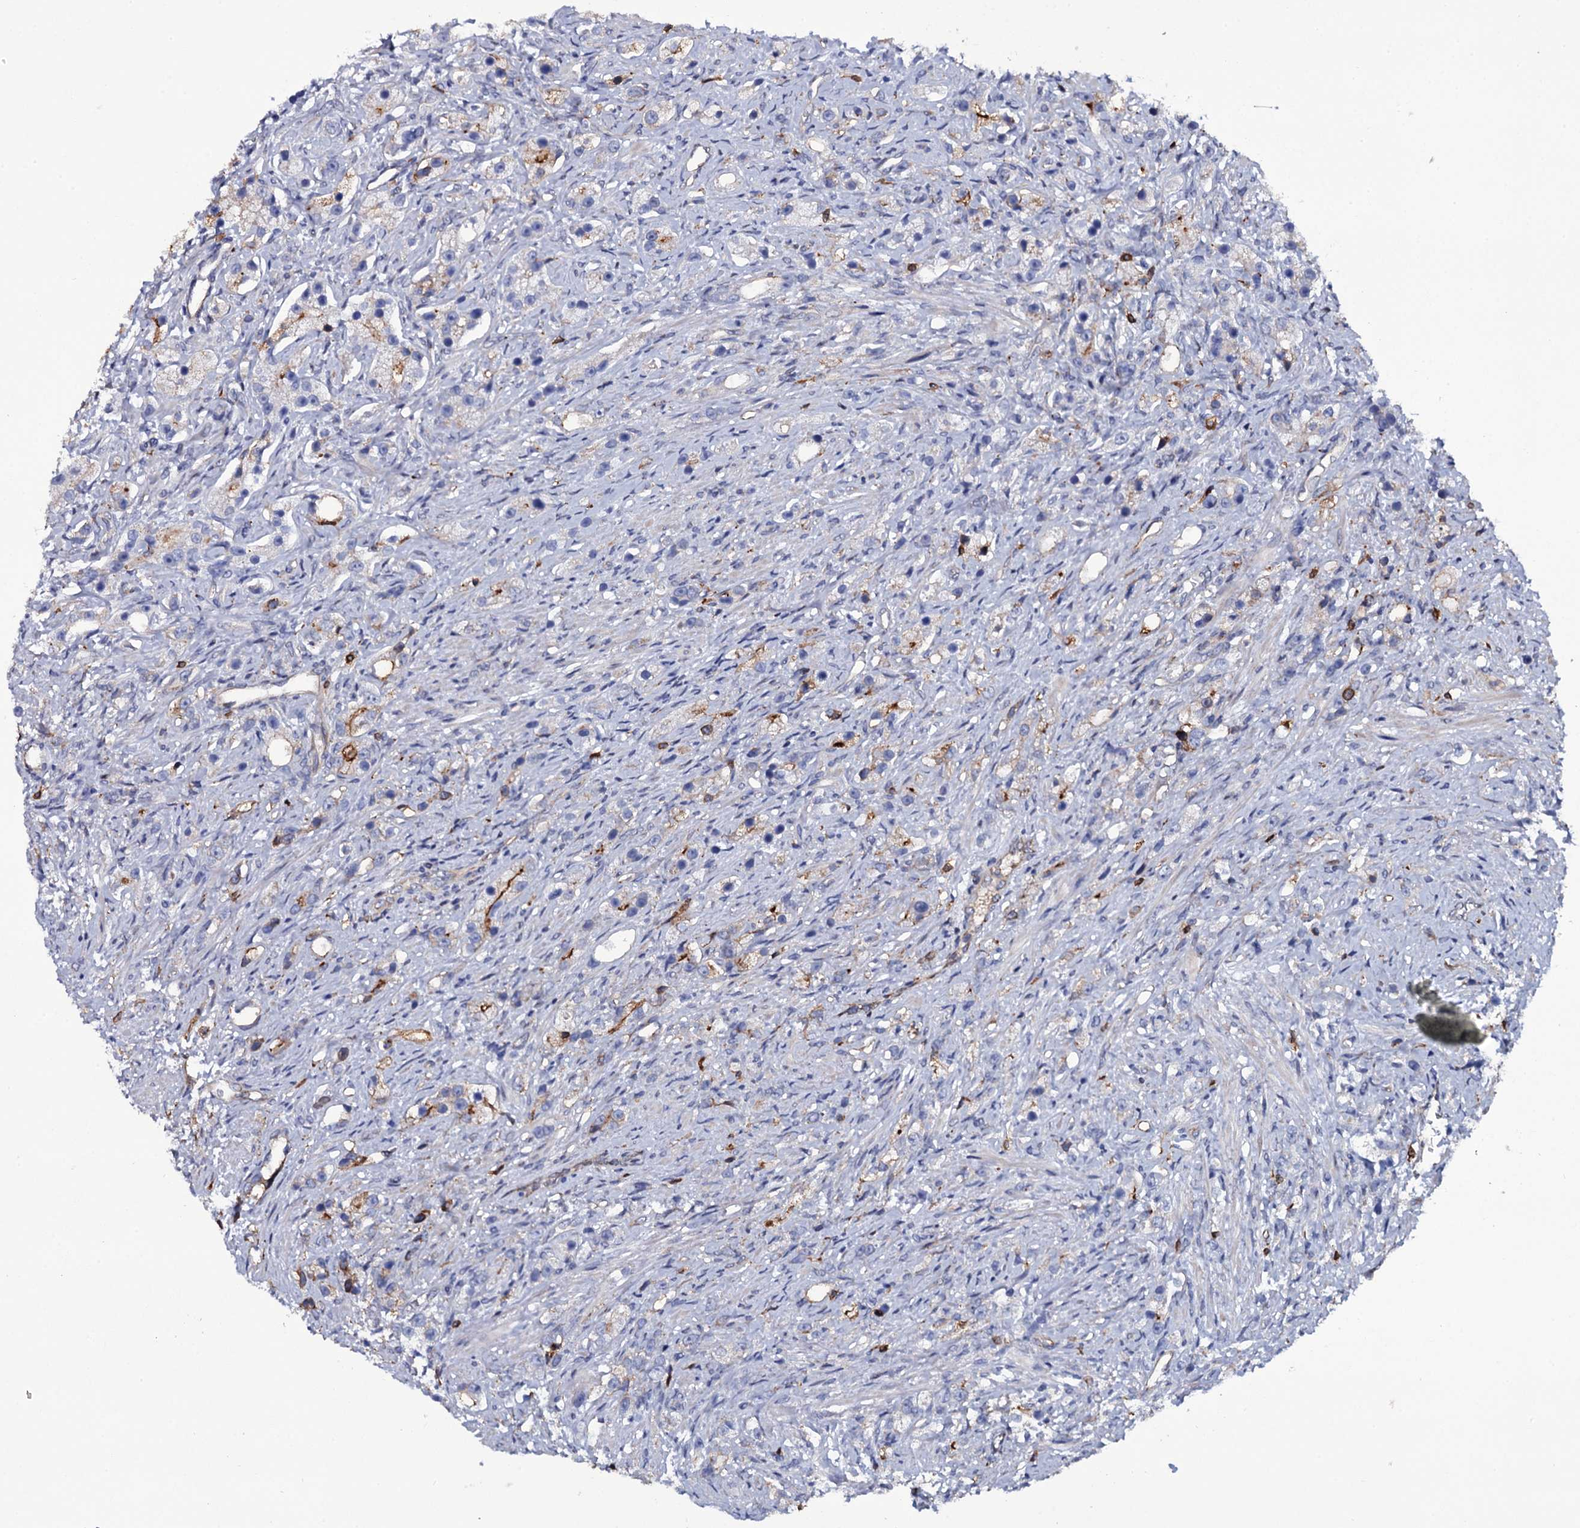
{"staining": {"intensity": "negative", "quantity": "none", "location": "none"}, "tissue": "prostate cancer", "cell_type": "Tumor cells", "image_type": "cancer", "snomed": [{"axis": "morphology", "description": "Adenocarcinoma, High grade"}, {"axis": "topography", "description": "Prostate"}], "caption": "The micrograph exhibits no staining of tumor cells in adenocarcinoma (high-grade) (prostate). The staining was performed using DAB to visualize the protein expression in brown, while the nuclei were stained in blue with hematoxylin (Magnification: 20x).", "gene": "TTC23", "patient": {"sex": "male", "age": 63}}